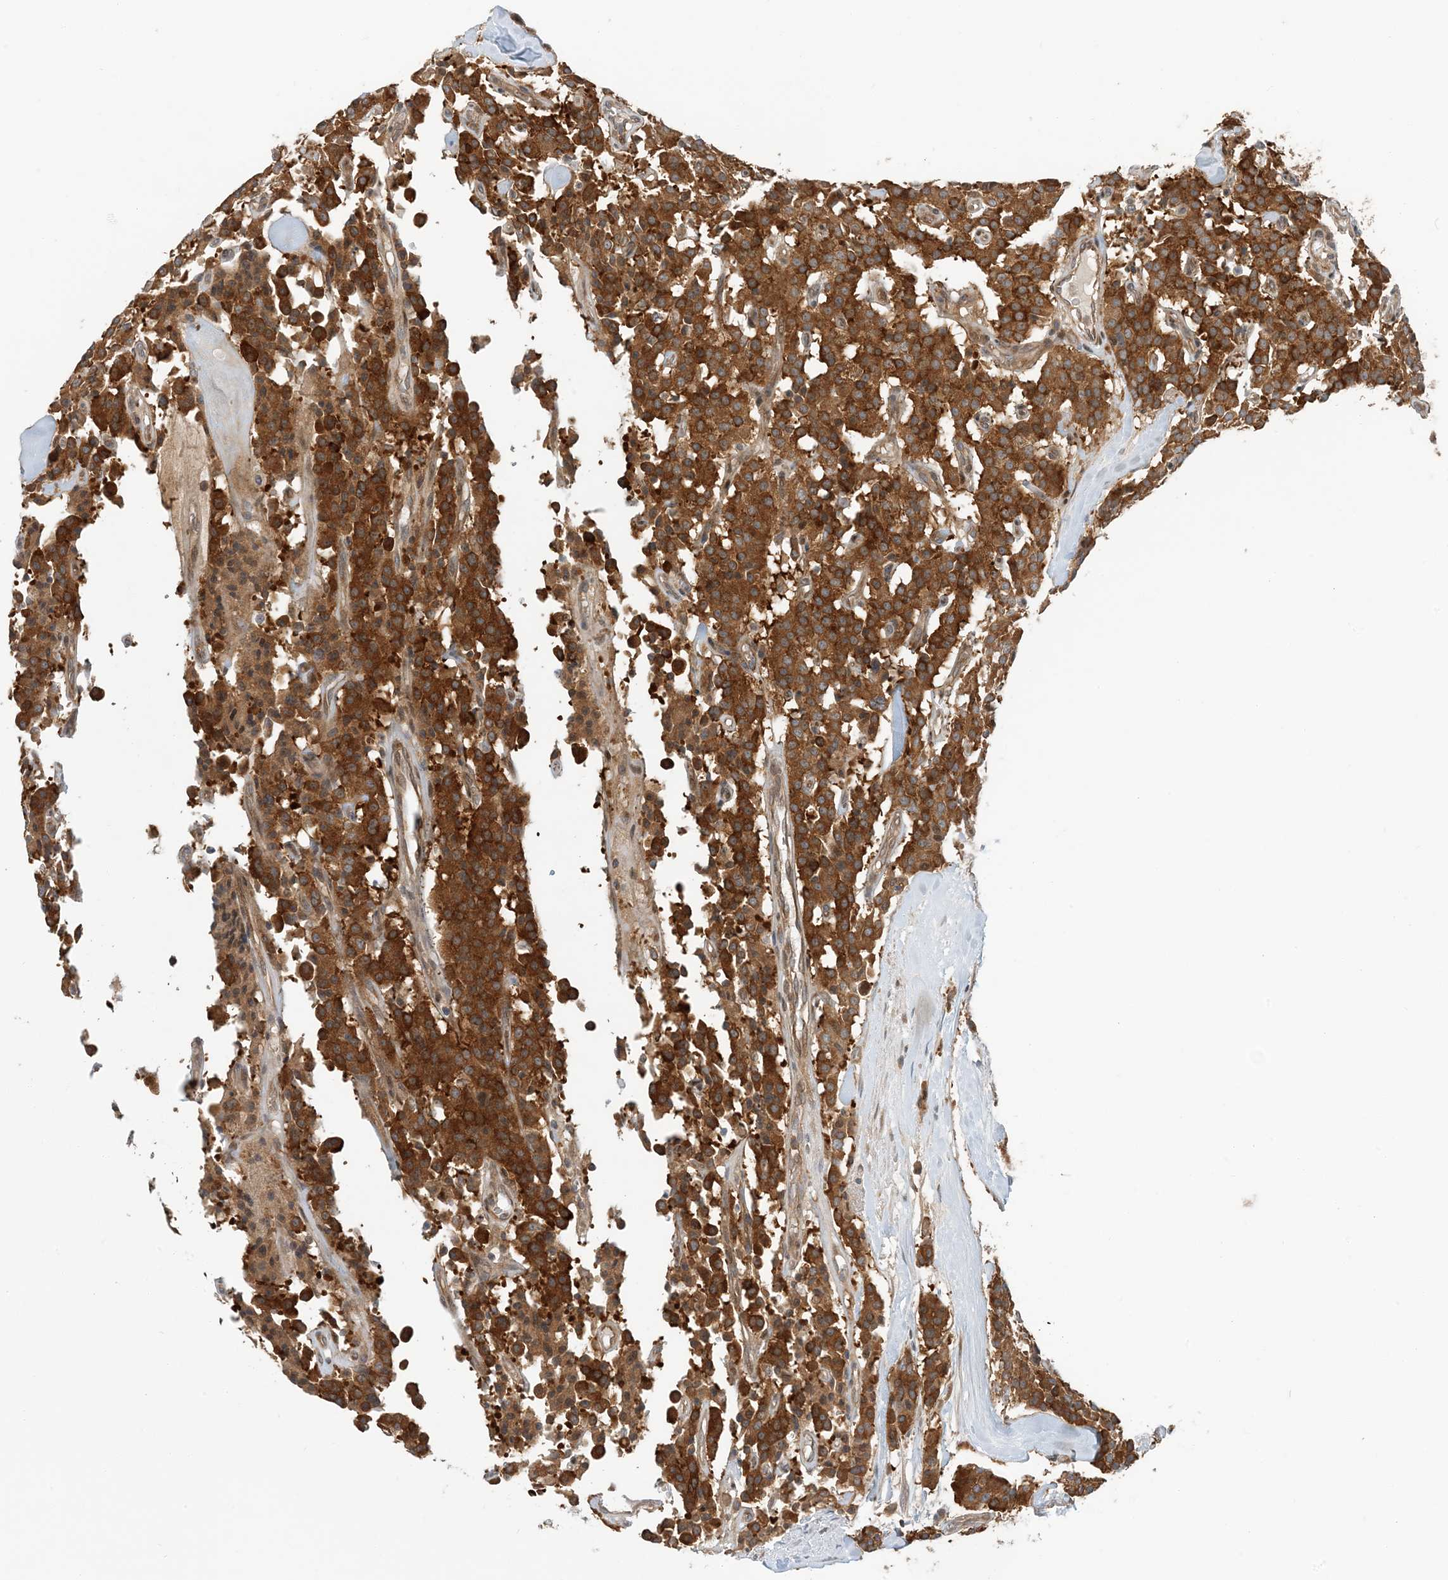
{"staining": {"intensity": "strong", "quantity": ">75%", "location": "cytoplasmic/membranous"}, "tissue": "carcinoid", "cell_type": "Tumor cells", "image_type": "cancer", "snomed": [{"axis": "morphology", "description": "Carcinoid, malignant, NOS"}, {"axis": "topography", "description": "Lung"}], "caption": "IHC image of neoplastic tissue: carcinoid stained using IHC demonstrates high levels of strong protein expression localized specifically in the cytoplasmic/membranous of tumor cells, appearing as a cytoplasmic/membranous brown color.", "gene": "ATP13A2", "patient": {"sex": "male", "age": 30}}